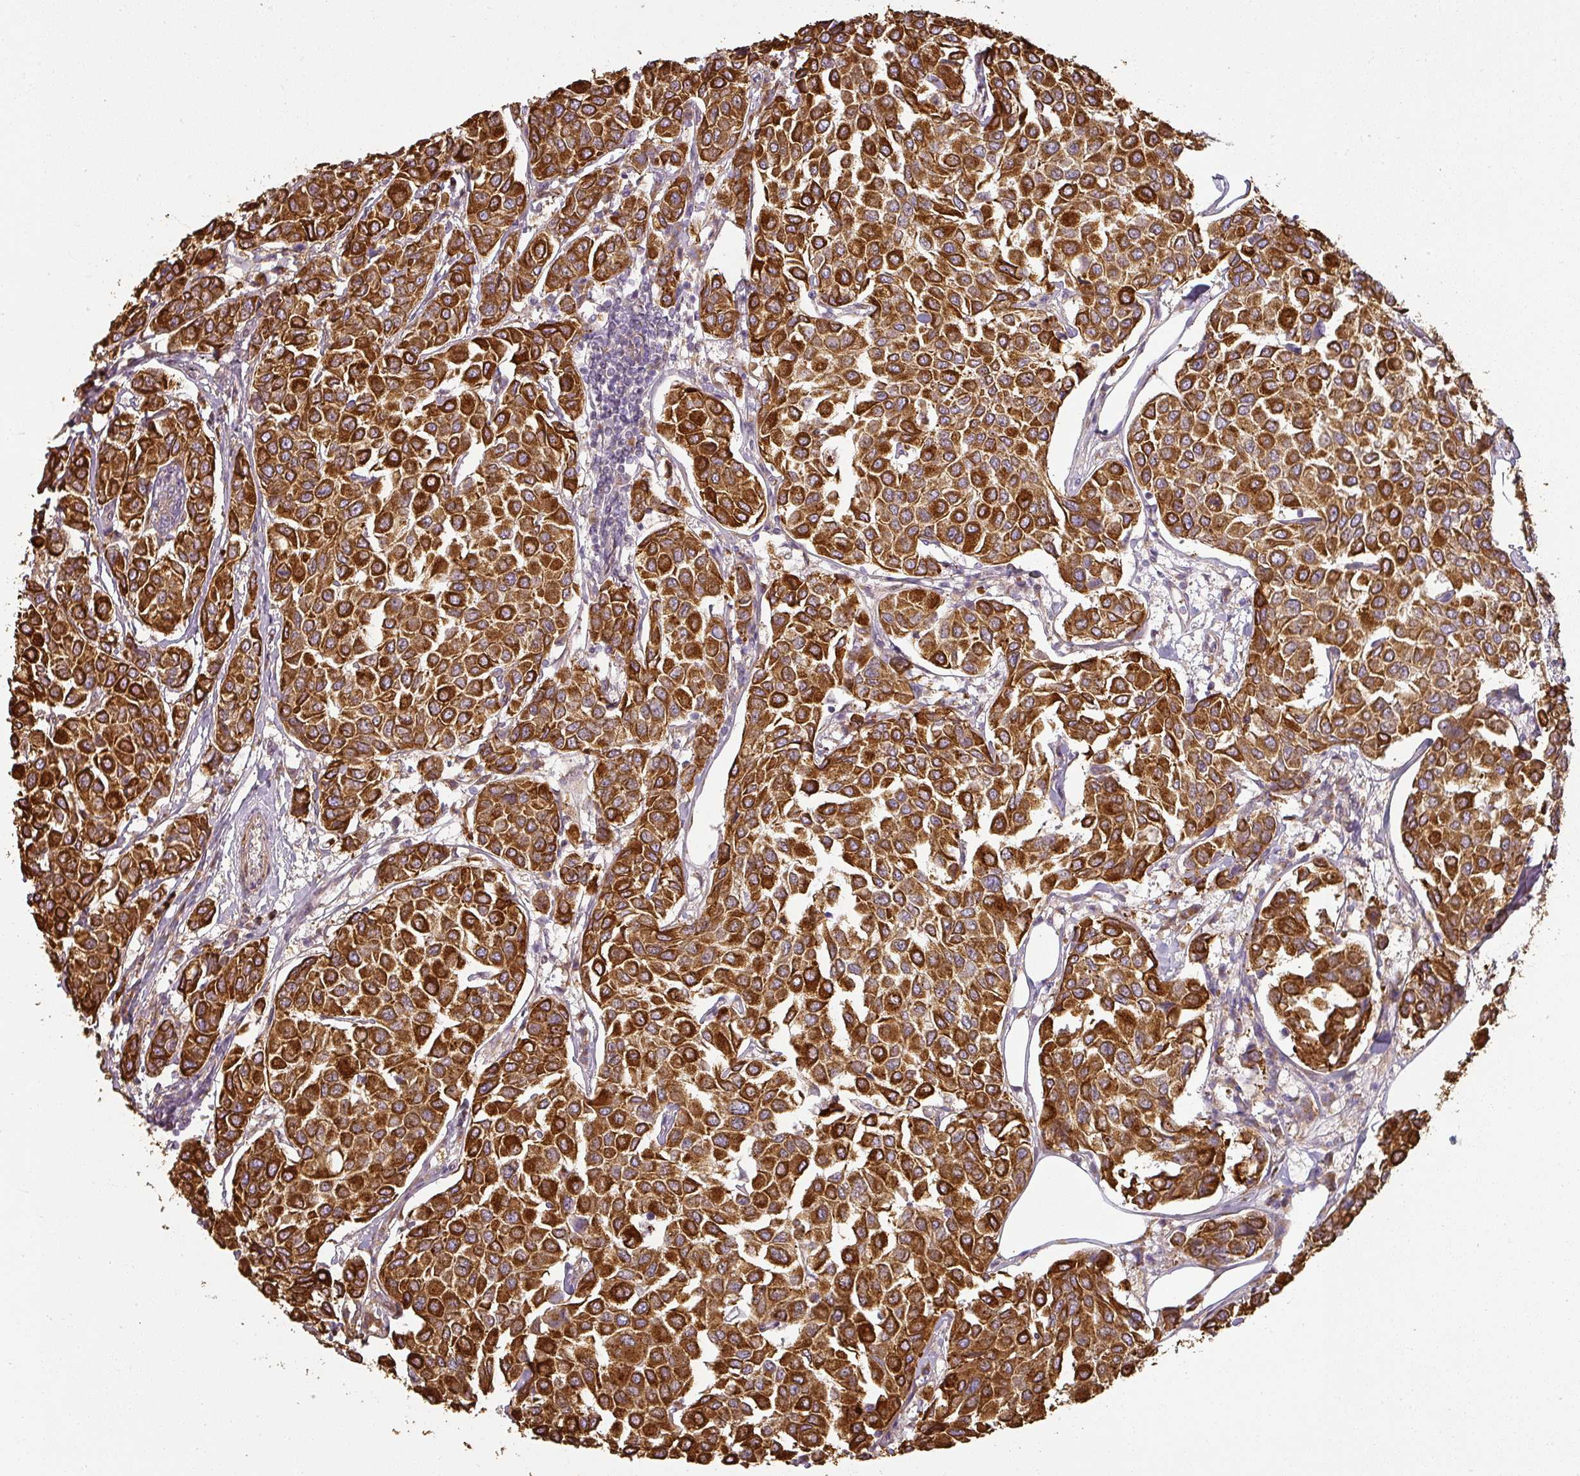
{"staining": {"intensity": "strong", "quantity": ">75%", "location": "cytoplasmic/membranous"}, "tissue": "breast cancer", "cell_type": "Tumor cells", "image_type": "cancer", "snomed": [{"axis": "morphology", "description": "Duct carcinoma"}, {"axis": "topography", "description": "Breast"}], "caption": "Human invasive ductal carcinoma (breast) stained with a protein marker displays strong staining in tumor cells.", "gene": "CCDC144A", "patient": {"sex": "female", "age": 55}}